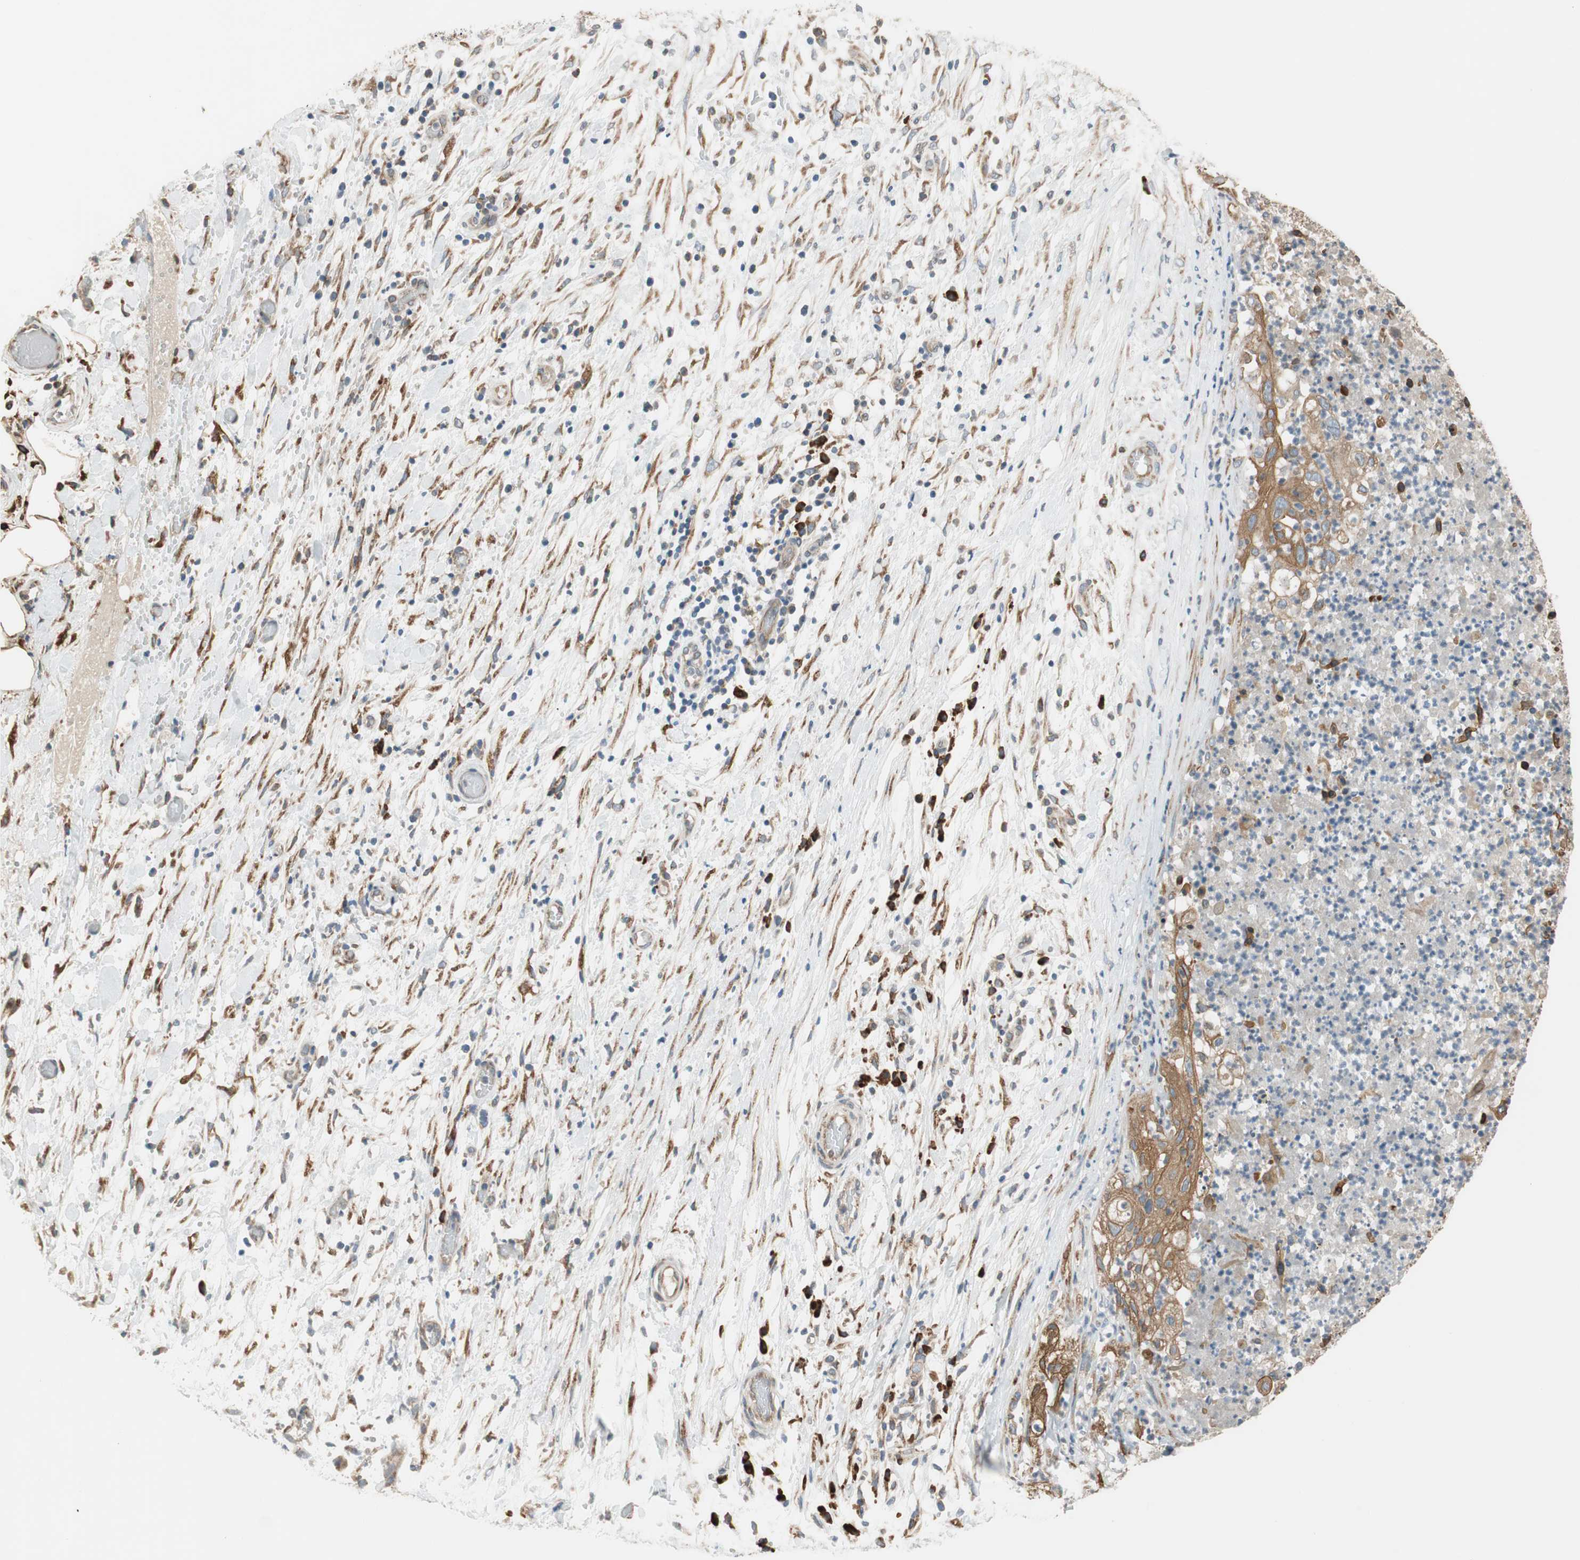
{"staining": {"intensity": "moderate", "quantity": ">75%", "location": "cytoplasmic/membranous"}, "tissue": "lung cancer", "cell_type": "Tumor cells", "image_type": "cancer", "snomed": [{"axis": "morphology", "description": "Inflammation, NOS"}, {"axis": "morphology", "description": "Squamous cell carcinoma, NOS"}, {"axis": "topography", "description": "Lymph node"}, {"axis": "topography", "description": "Soft tissue"}, {"axis": "topography", "description": "Lung"}], "caption": "Brown immunohistochemical staining in human squamous cell carcinoma (lung) exhibits moderate cytoplasmic/membranous positivity in approximately >75% of tumor cells. The protein of interest is stained brown, and the nuclei are stained in blue (DAB (3,3'-diaminobenzidine) IHC with brightfield microscopy, high magnification).", "gene": "RPN2", "patient": {"sex": "male", "age": 66}}